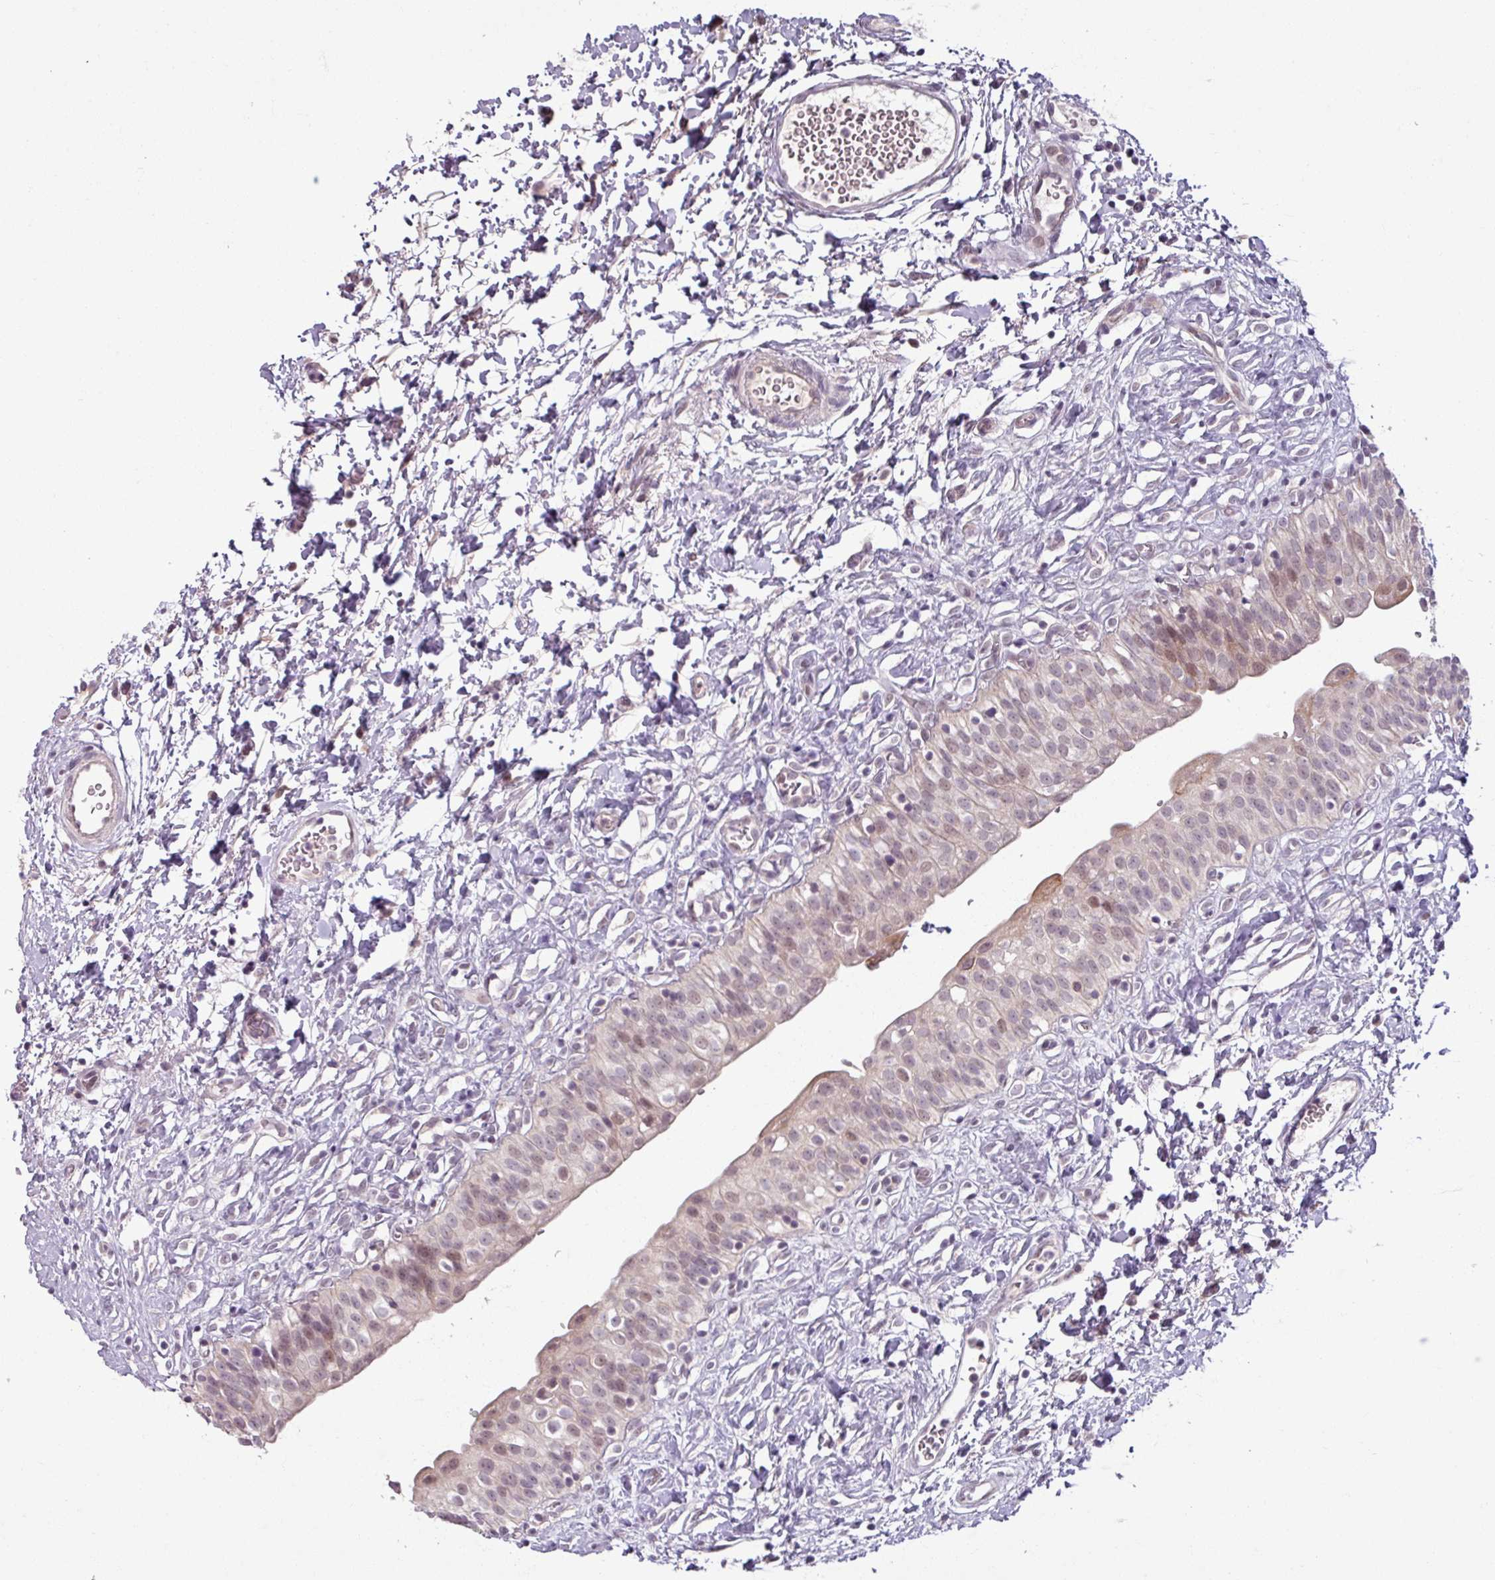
{"staining": {"intensity": "weak", "quantity": "25%-75%", "location": "nuclear"}, "tissue": "urinary bladder", "cell_type": "Urothelial cells", "image_type": "normal", "snomed": [{"axis": "morphology", "description": "Normal tissue, NOS"}, {"axis": "topography", "description": "Urinary bladder"}], "caption": "Protein staining reveals weak nuclear positivity in approximately 25%-75% of urothelial cells in benign urinary bladder. Nuclei are stained in blue.", "gene": "OGFOD3", "patient": {"sex": "male", "age": 51}}